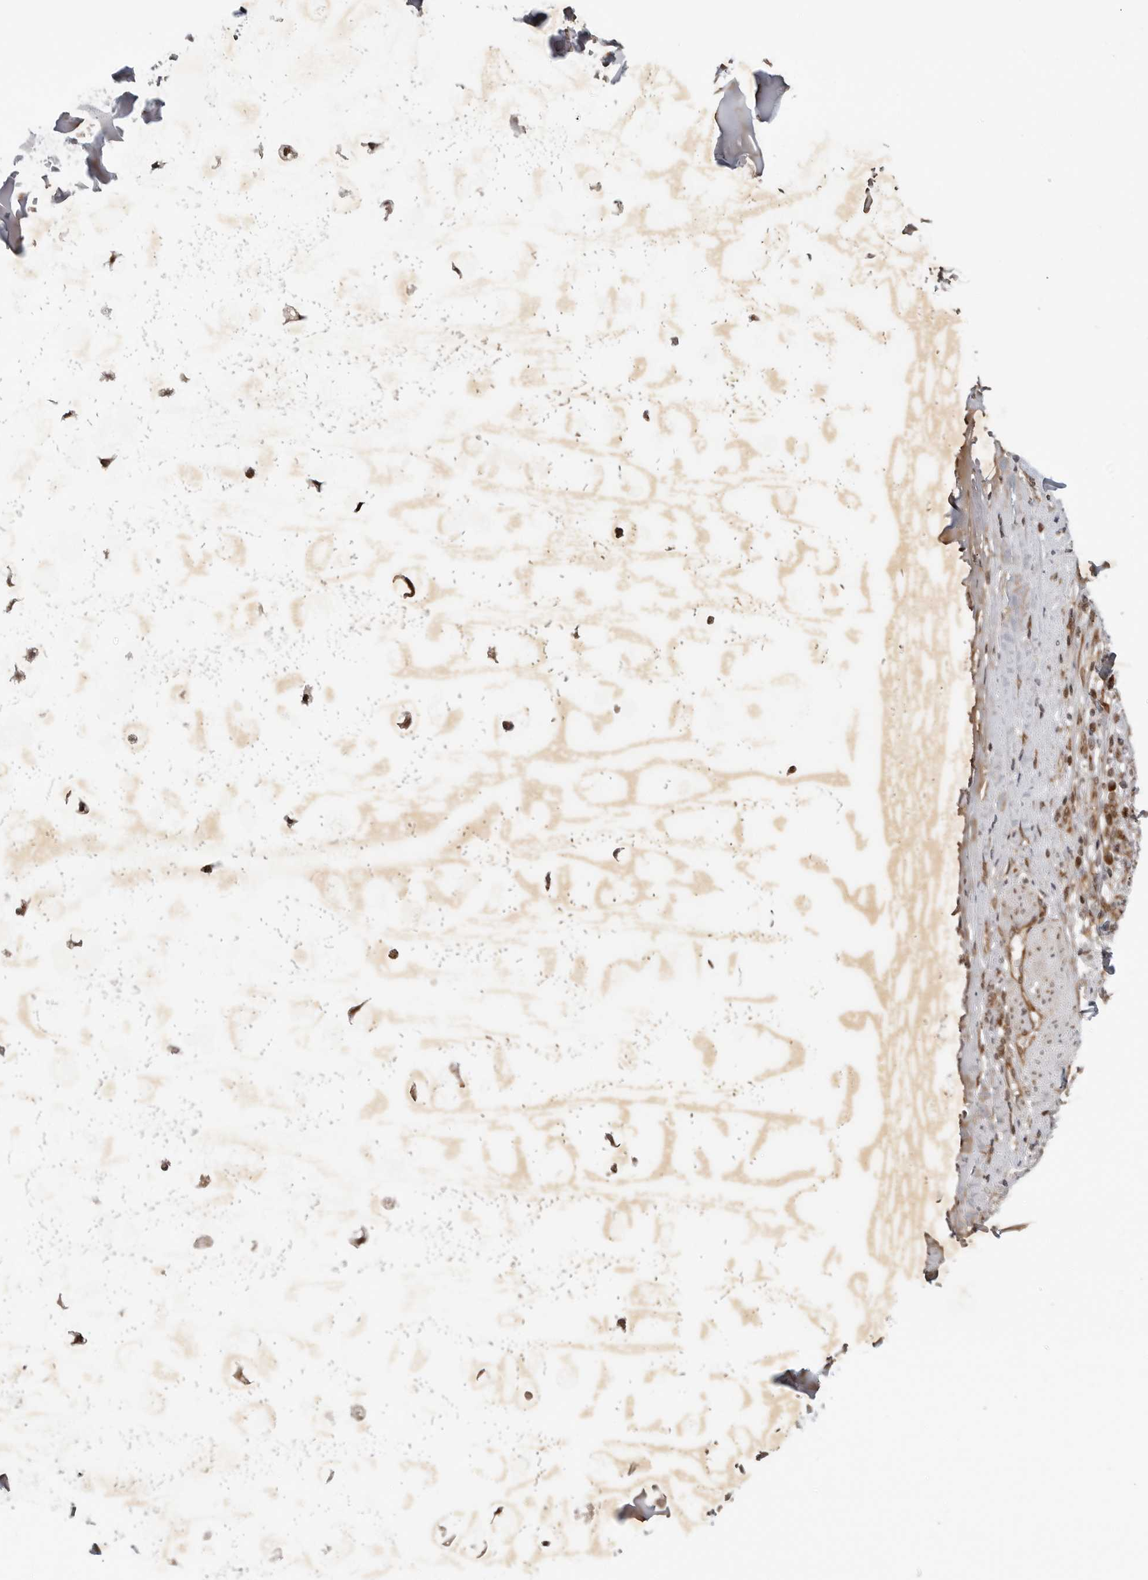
{"staining": {"intensity": "weak", "quantity": "25%-75%", "location": "cytoplasmic/membranous"}, "tissue": "adipose tissue", "cell_type": "Adipocytes", "image_type": "normal", "snomed": [{"axis": "morphology", "description": "Normal tissue, NOS"}, {"axis": "morphology", "description": "Basal cell carcinoma"}, {"axis": "topography", "description": "Cartilage tissue"}, {"axis": "topography", "description": "Nasopharynx"}, {"axis": "topography", "description": "Oral tissue"}], "caption": "Protein expression analysis of benign adipose tissue displays weak cytoplasmic/membranous staining in about 25%-75% of adipocytes.", "gene": "TIPRL", "patient": {"sex": "female", "age": 77}}